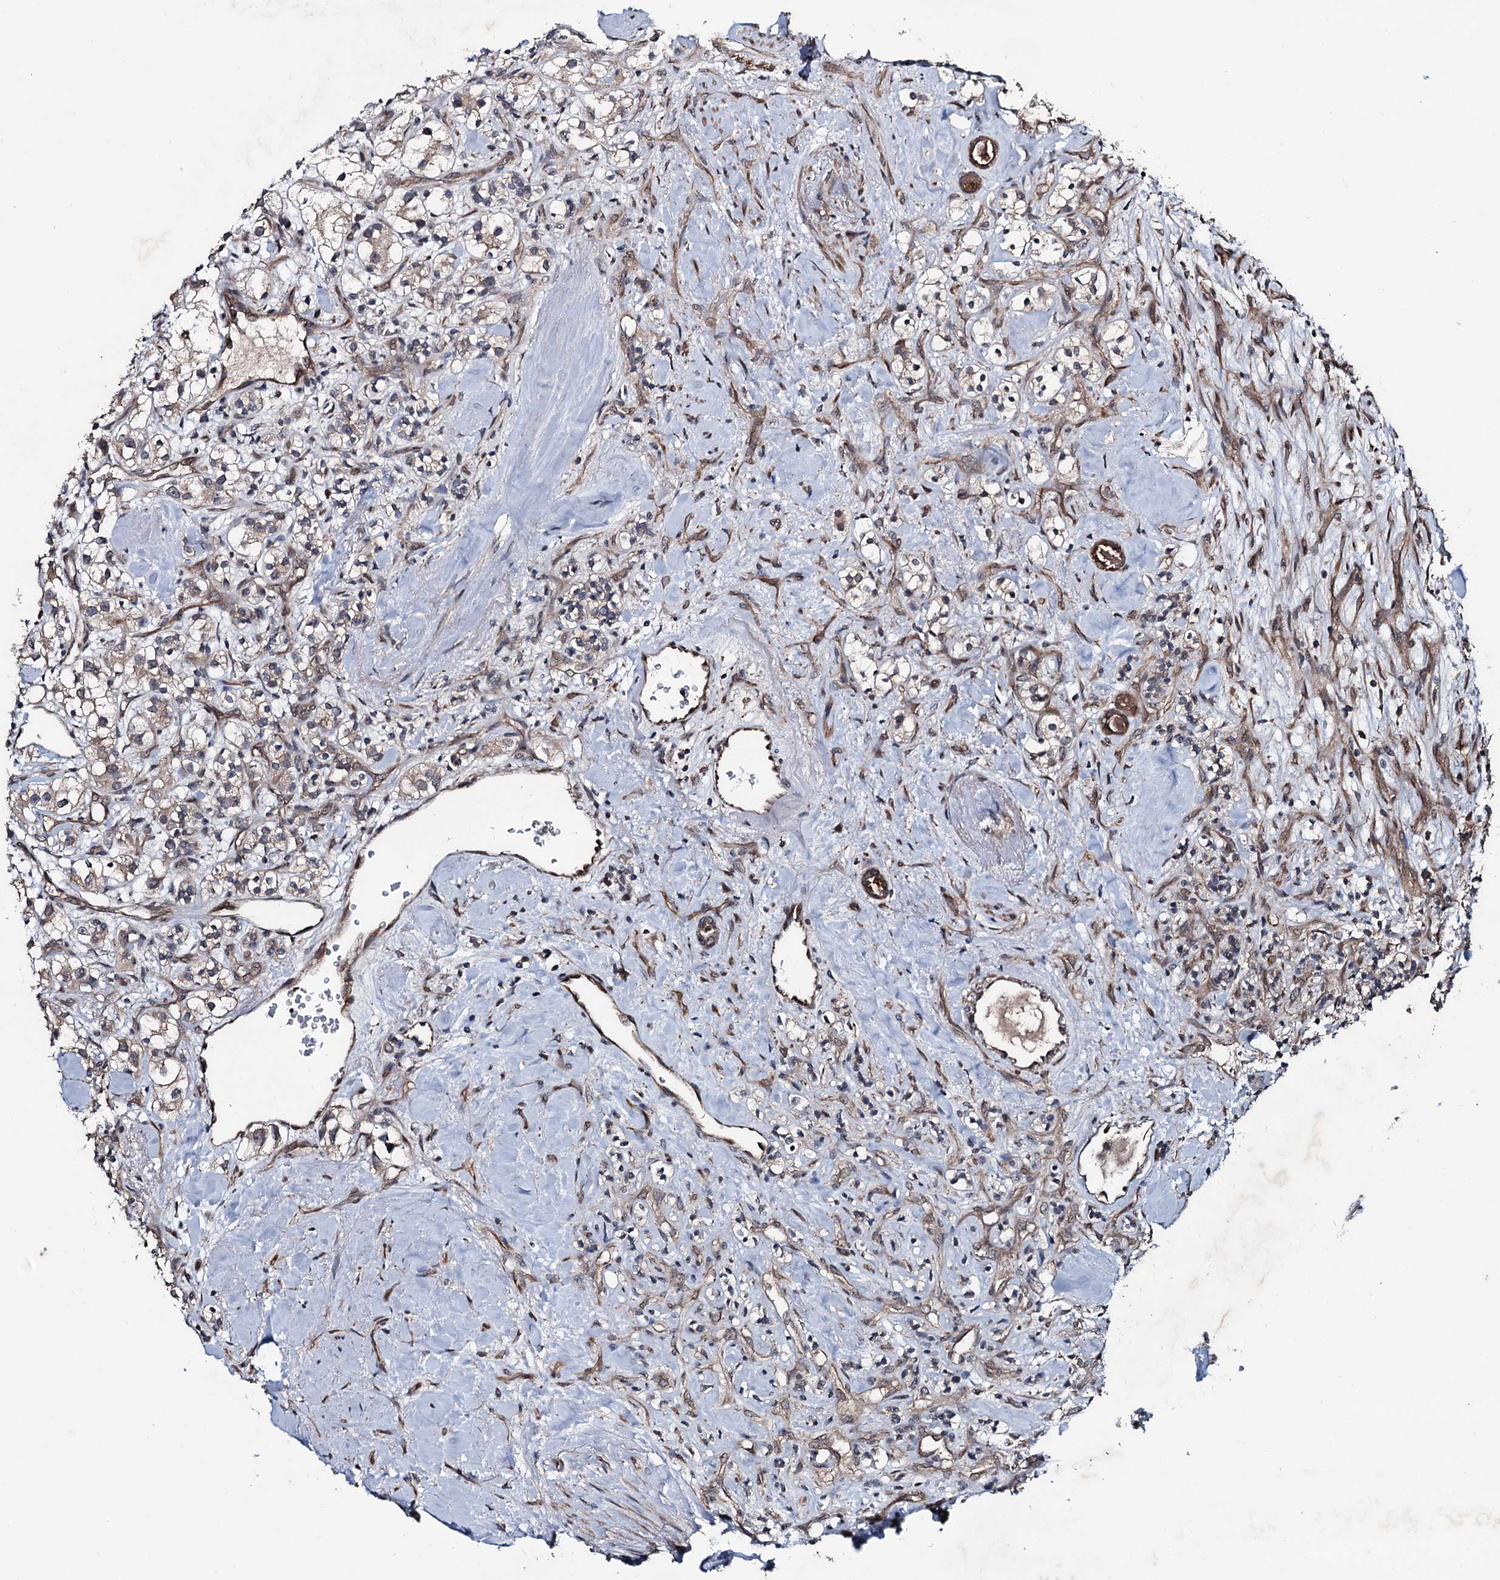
{"staining": {"intensity": "negative", "quantity": "none", "location": "none"}, "tissue": "renal cancer", "cell_type": "Tumor cells", "image_type": "cancer", "snomed": [{"axis": "morphology", "description": "Adenocarcinoma, NOS"}, {"axis": "topography", "description": "Kidney"}], "caption": "Protein analysis of adenocarcinoma (renal) shows no significant positivity in tumor cells. (DAB (3,3'-diaminobenzidine) IHC visualized using brightfield microscopy, high magnification).", "gene": "MRPS31", "patient": {"sex": "male", "age": 77}}